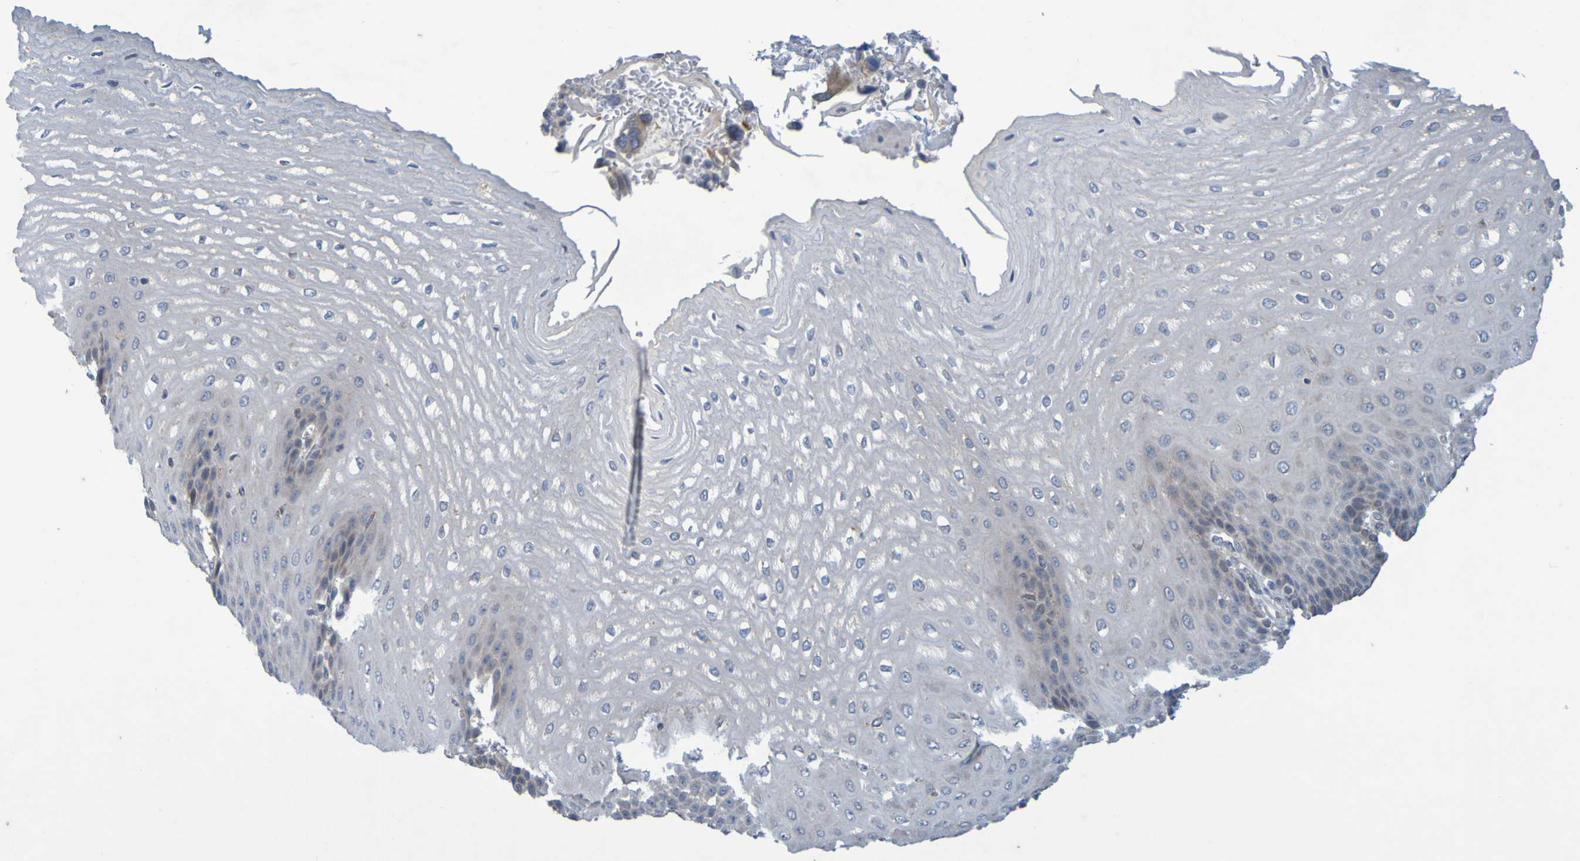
{"staining": {"intensity": "negative", "quantity": "none", "location": "none"}, "tissue": "esophagus", "cell_type": "Squamous epithelial cells", "image_type": "normal", "snomed": [{"axis": "morphology", "description": "Normal tissue, NOS"}, {"axis": "topography", "description": "Esophagus"}], "caption": "A micrograph of esophagus stained for a protein shows no brown staining in squamous epithelial cells. The staining was performed using DAB to visualize the protein expression in brown, while the nuclei were stained in blue with hematoxylin (Magnification: 20x).", "gene": "MOGS", "patient": {"sex": "male", "age": 54}}